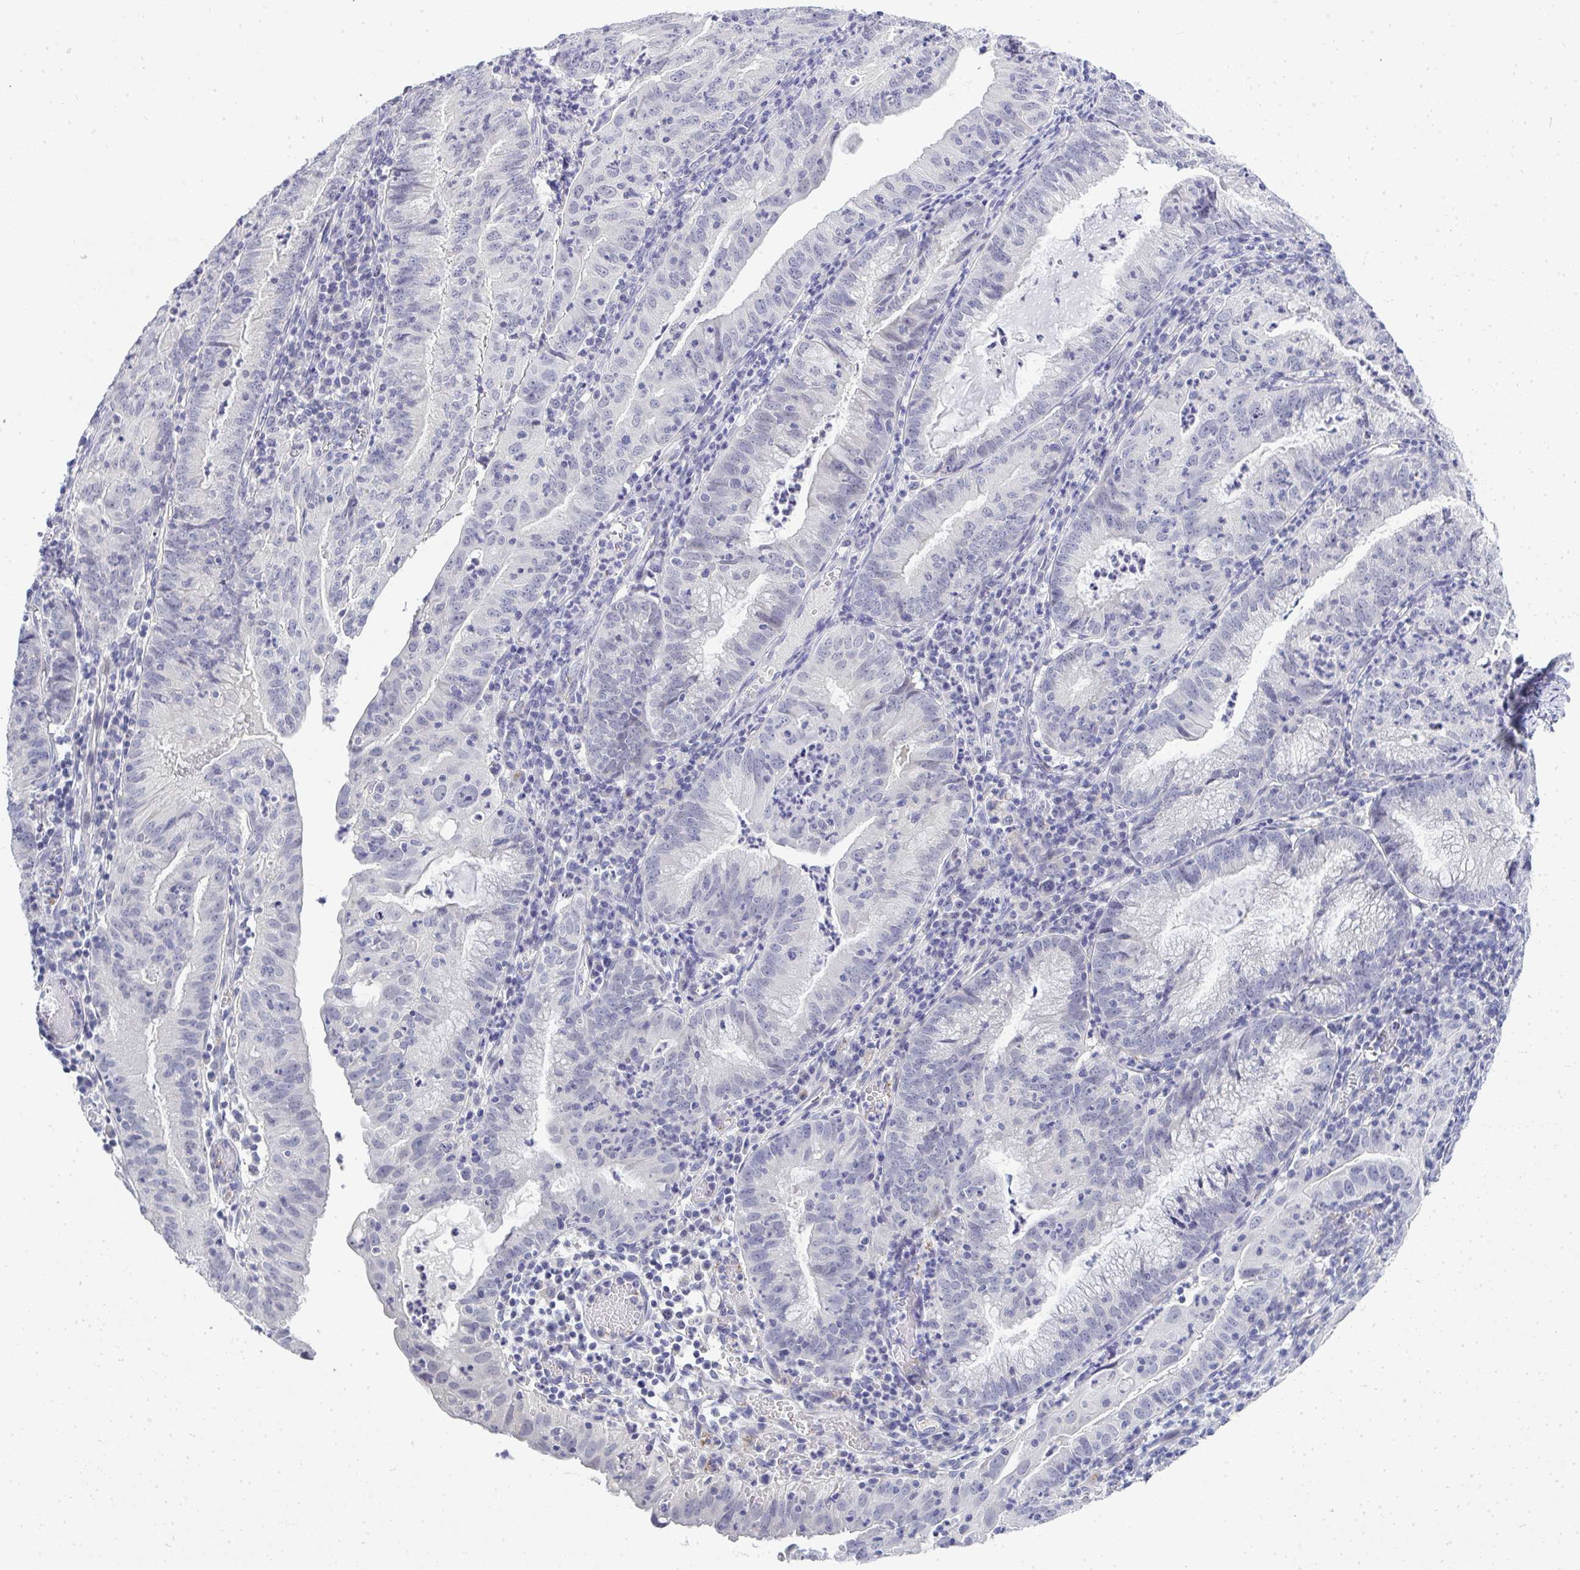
{"staining": {"intensity": "negative", "quantity": "none", "location": "none"}, "tissue": "endometrial cancer", "cell_type": "Tumor cells", "image_type": "cancer", "snomed": [{"axis": "morphology", "description": "Adenocarcinoma, NOS"}, {"axis": "topography", "description": "Endometrium"}], "caption": "Endometrial adenocarcinoma stained for a protein using IHC demonstrates no expression tumor cells.", "gene": "TMEM82", "patient": {"sex": "female", "age": 60}}